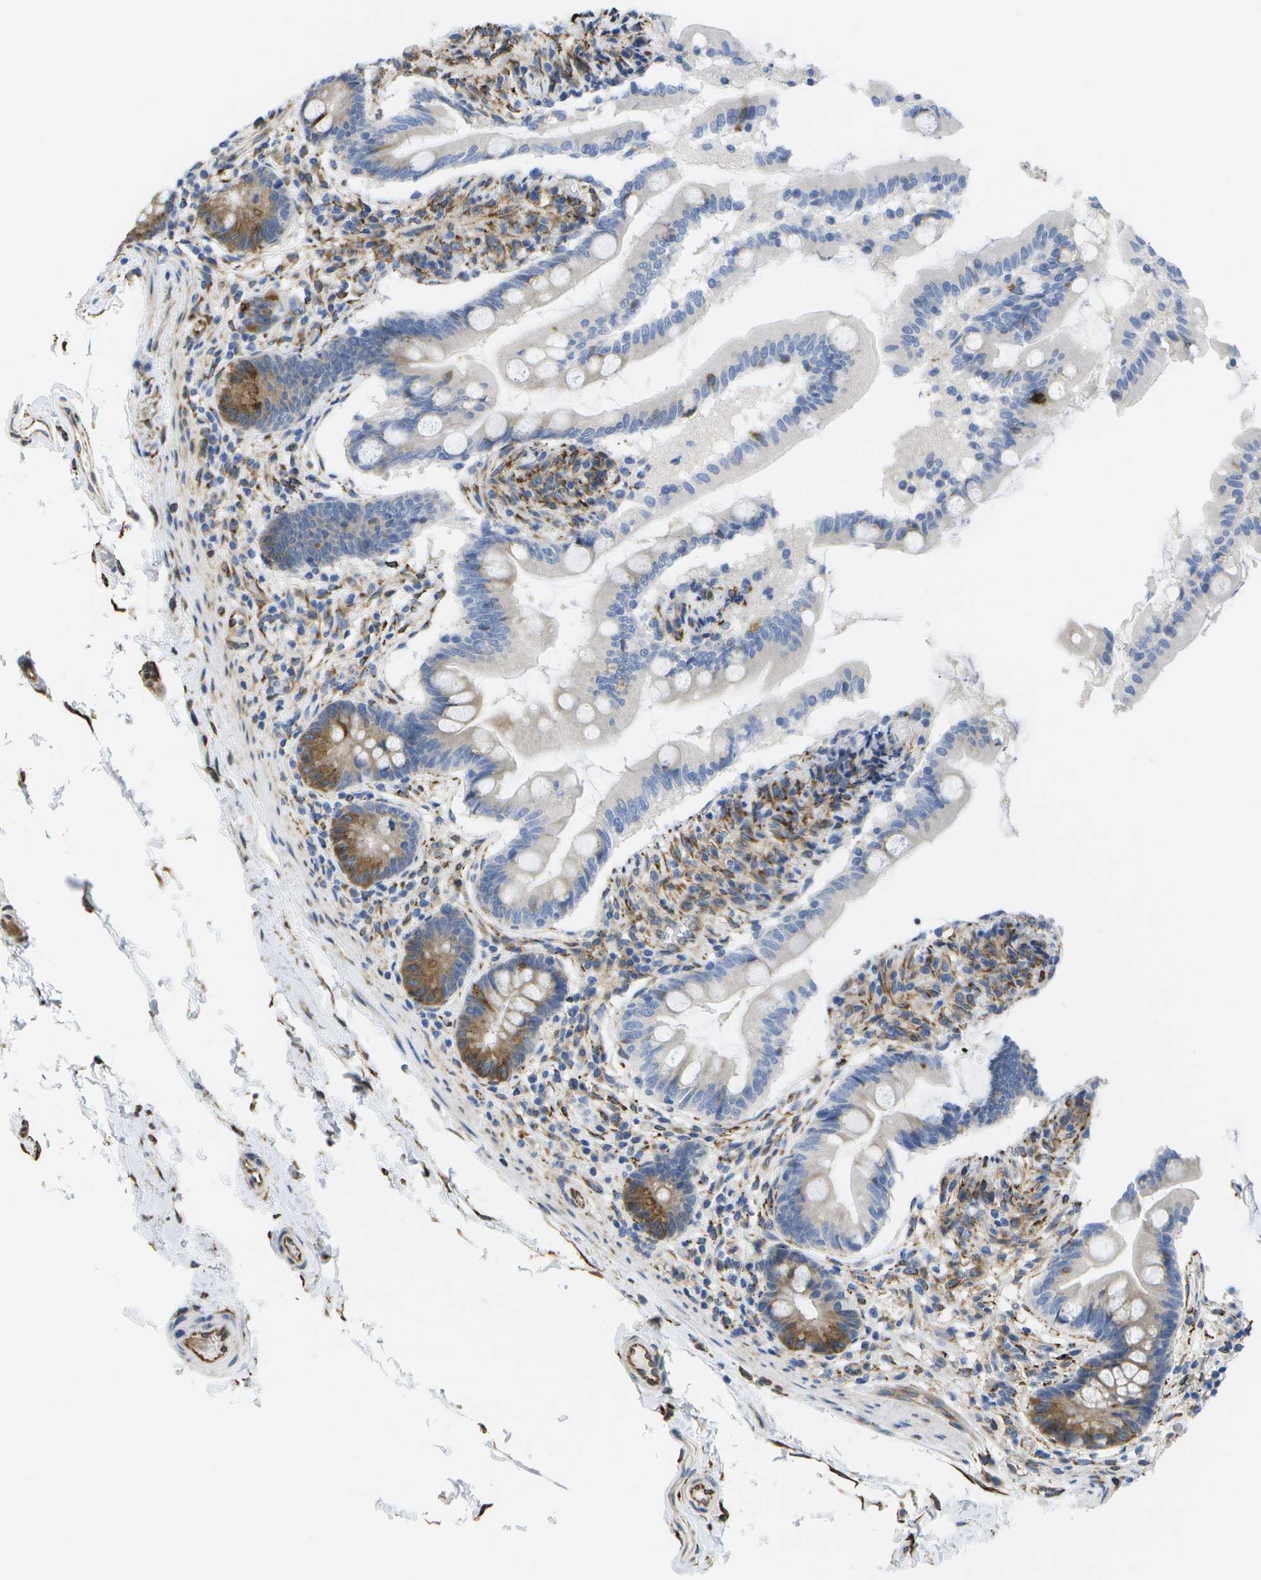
{"staining": {"intensity": "moderate", "quantity": "<25%", "location": "cytoplasmic/membranous"}, "tissue": "small intestine", "cell_type": "Glandular cells", "image_type": "normal", "snomed": [{"axis": "morphology", "description": "Normal tissue, NOS"}, {"axis": "topography", "description": "Small intestine"}], "caption": "DAB (3,3'-diaminobenzidine) immunohistochemical staining of unremarkable small intestine demonstrates moderate cytoplasmic/membranous protein staining in approximately <25% of glandular cells.", "gene": "ZDHHC17", "patient": {"sex": "female", "age": 56}}